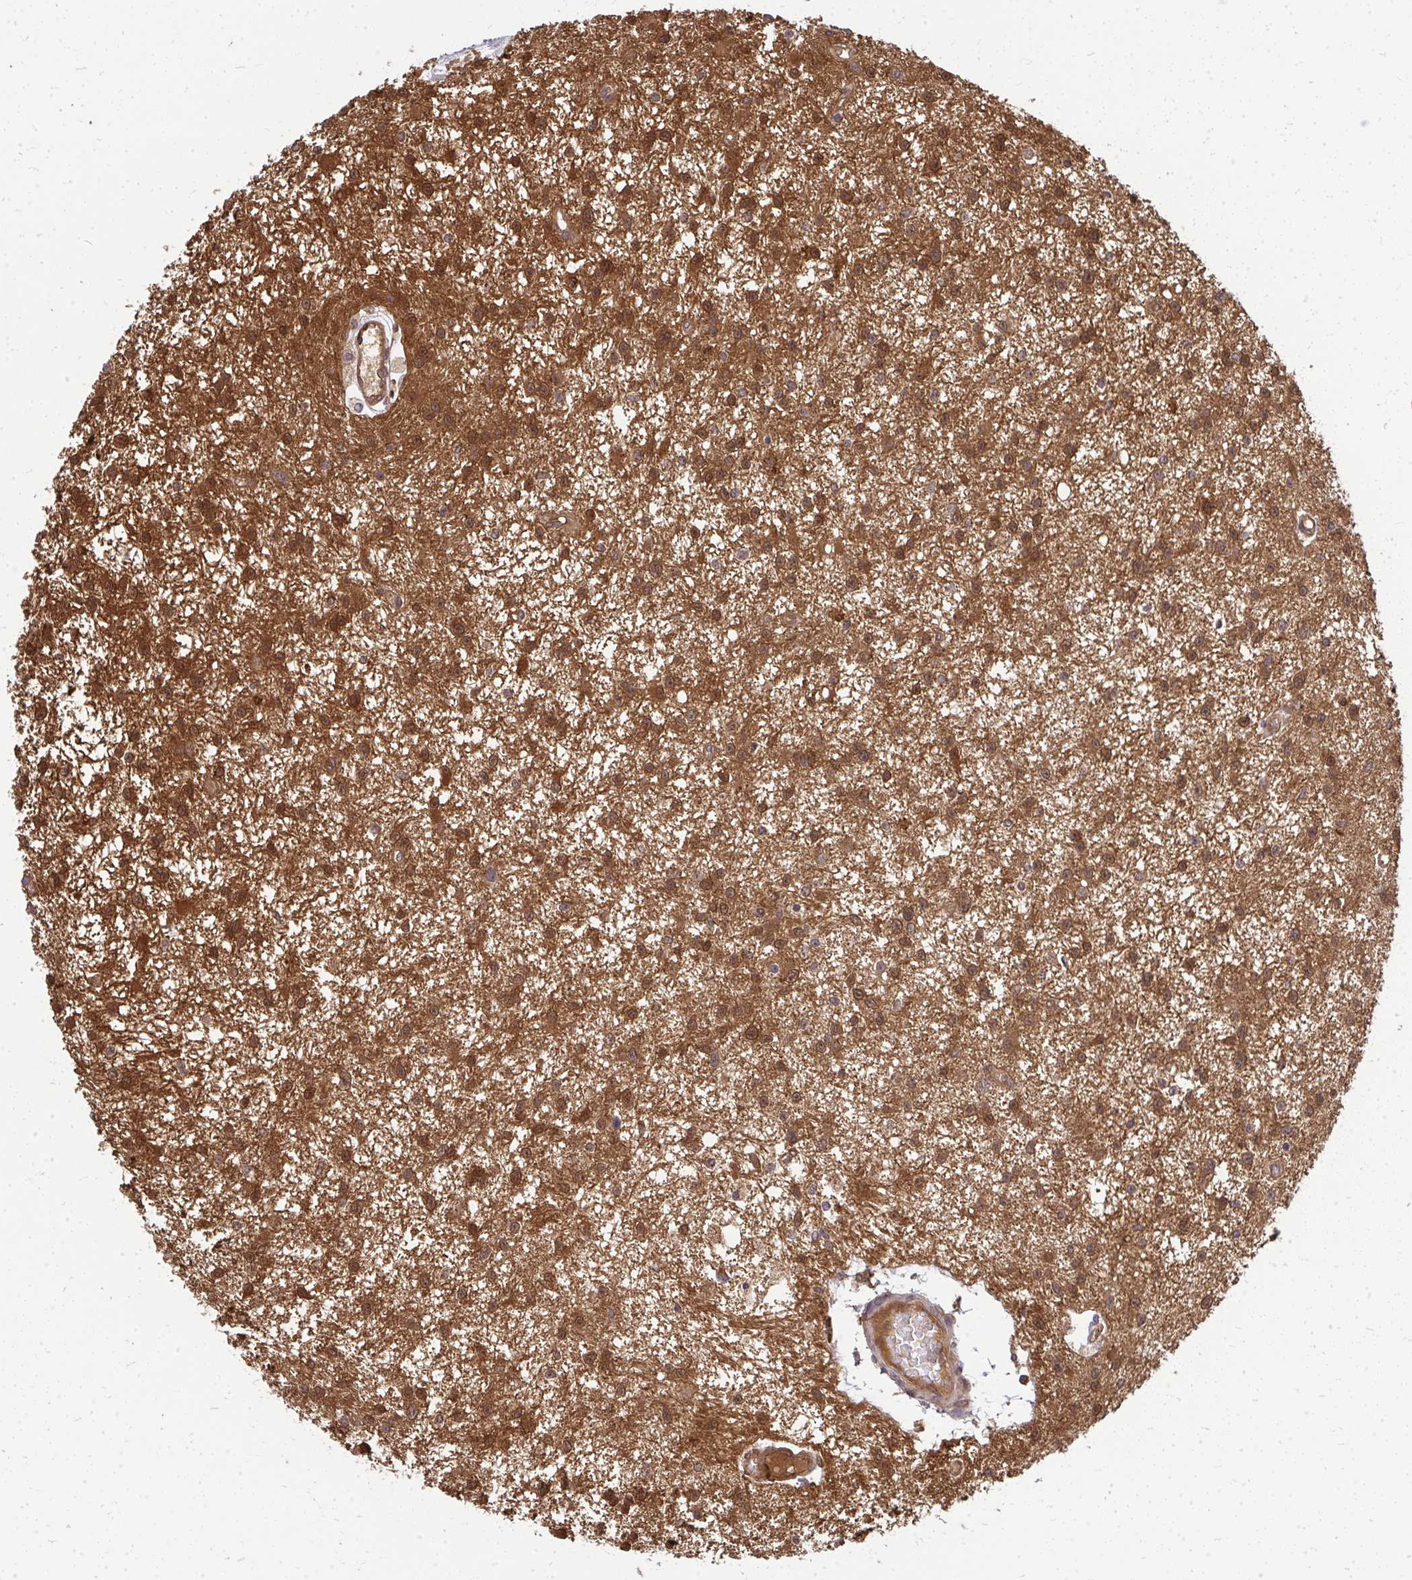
{"staining": {"intensity": "moderate", "quantity": ">75%", "location": "cytoplasmic/membranous,nuclear"}, "tissue": "glioma", "cell_type": "Tumor cells", "image_type": "cancer", "snomed": [{"axis": "morphology", "description": "Glioma, malignant, Low grade"}, {"axis": "topography", "description": "Brain"}], "caption": "Immunohistochemistry (IHC) staining of glioma, which exhibits medium levels of moderate cytoplasmic/membranous and nuclear expression in approximately >75% of tumor cells indicating moderate cytoplasmic/membranous and nuclear protein staining. The staining was performed using DAB (brown) for protein detection and nuclei were counterstained in hematoxylin (blue).", "gene": "HDHD2", "patient": {"sex": "male", "age": 43}}